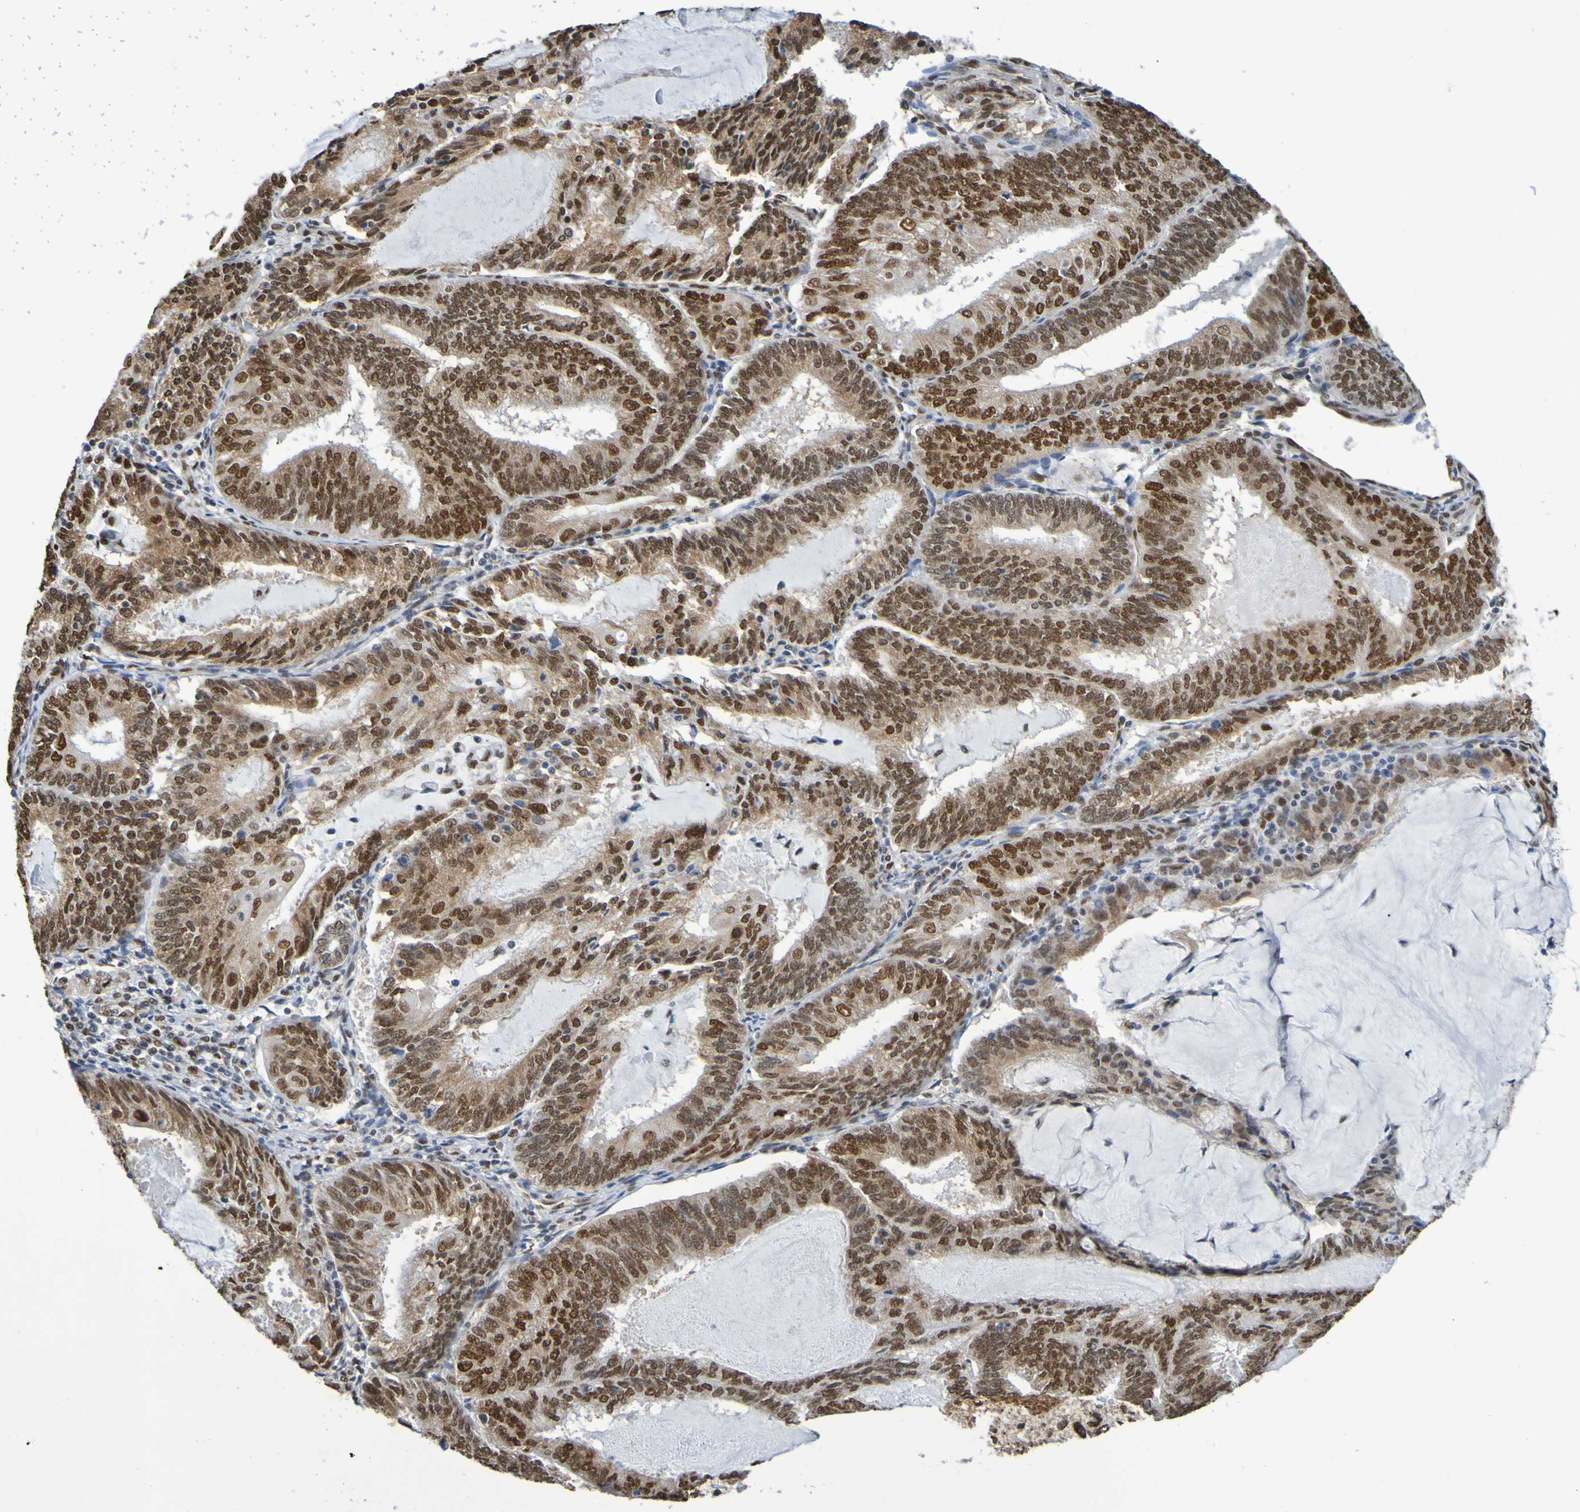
{"staining": {"intensity": "strong", "quantity": ">75%", "location": "nuclear"}, "tissue": "endometrial cancer", "cell_type": "Tumor cells", "image_type": "cancer", "snomed": [{"axis": "morphology", "description": "Adenocarcinoma, NOS"}, {"axis": "topography", "description": "Endometrium"}], "caption": "This micrograph demonstrates endometrial adenocarcinoma stained with immunohistochemistry to label a protein in brown. The nuclear of tumor cells show strong positivity for the protein. Nuclei are counter-stained blue.", "gene": "HDAC2", "patient": {"sex": "female", "age": 81}}